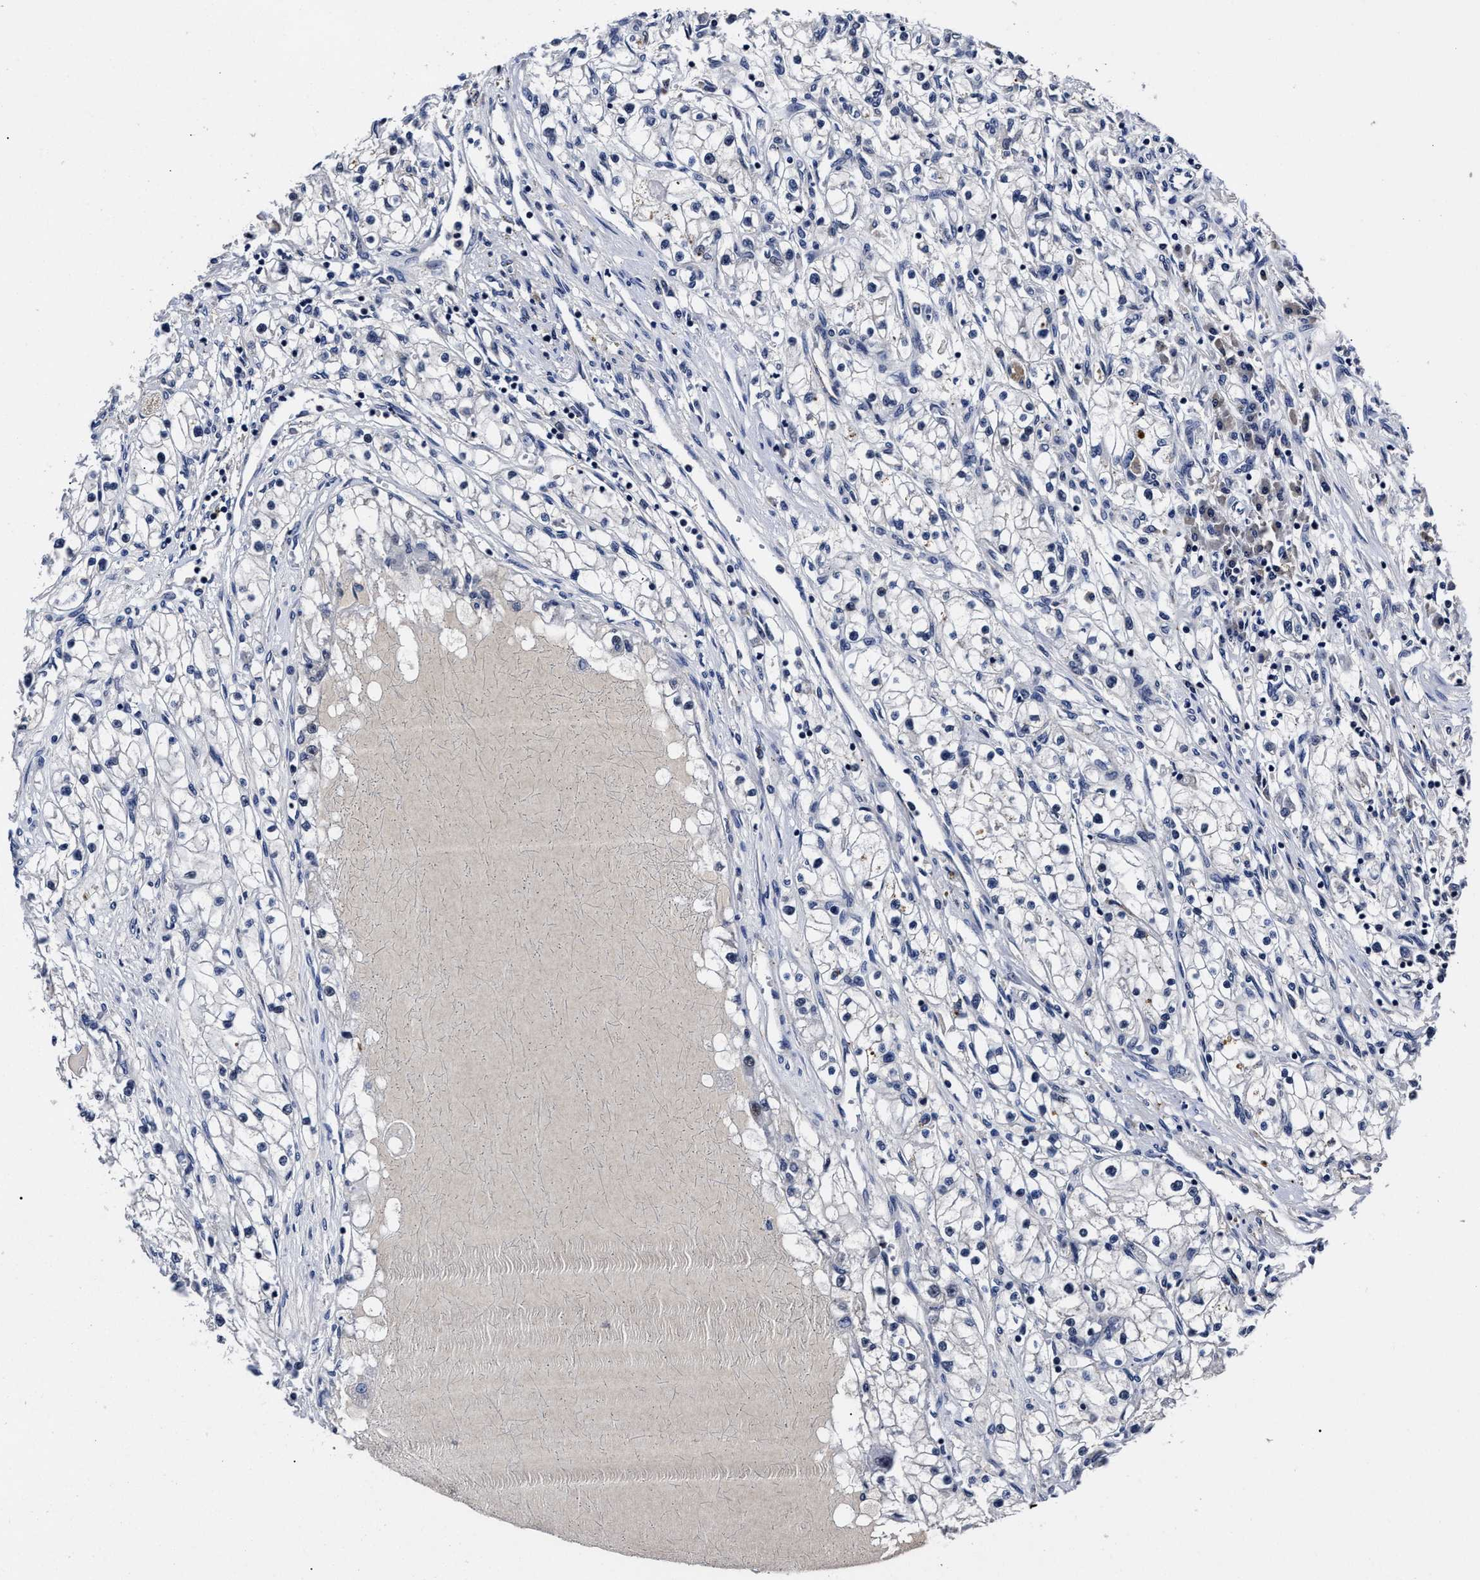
{"staining": {"intensity": "negative", "quantity": "none", "location": "none"}, "tissue": "renal cancer", "cell_type": "Tumor cells", "image_type": "cancer", "snomed": [{"axis": "morphology", "description": "Adenocarcinoma, NOS"}, {"axis": "topography", "description": "Kidney"}], "caption": "High power microscopy histopathology image of an immunohistochemistry (IHC) micrograph of adenocarcinoma (renal), revealing no significant expression in tumor cells. Nuclei are stained in blue.", "gene": "OLFML2A", "patient": {"sex": "male", "age": 68}}